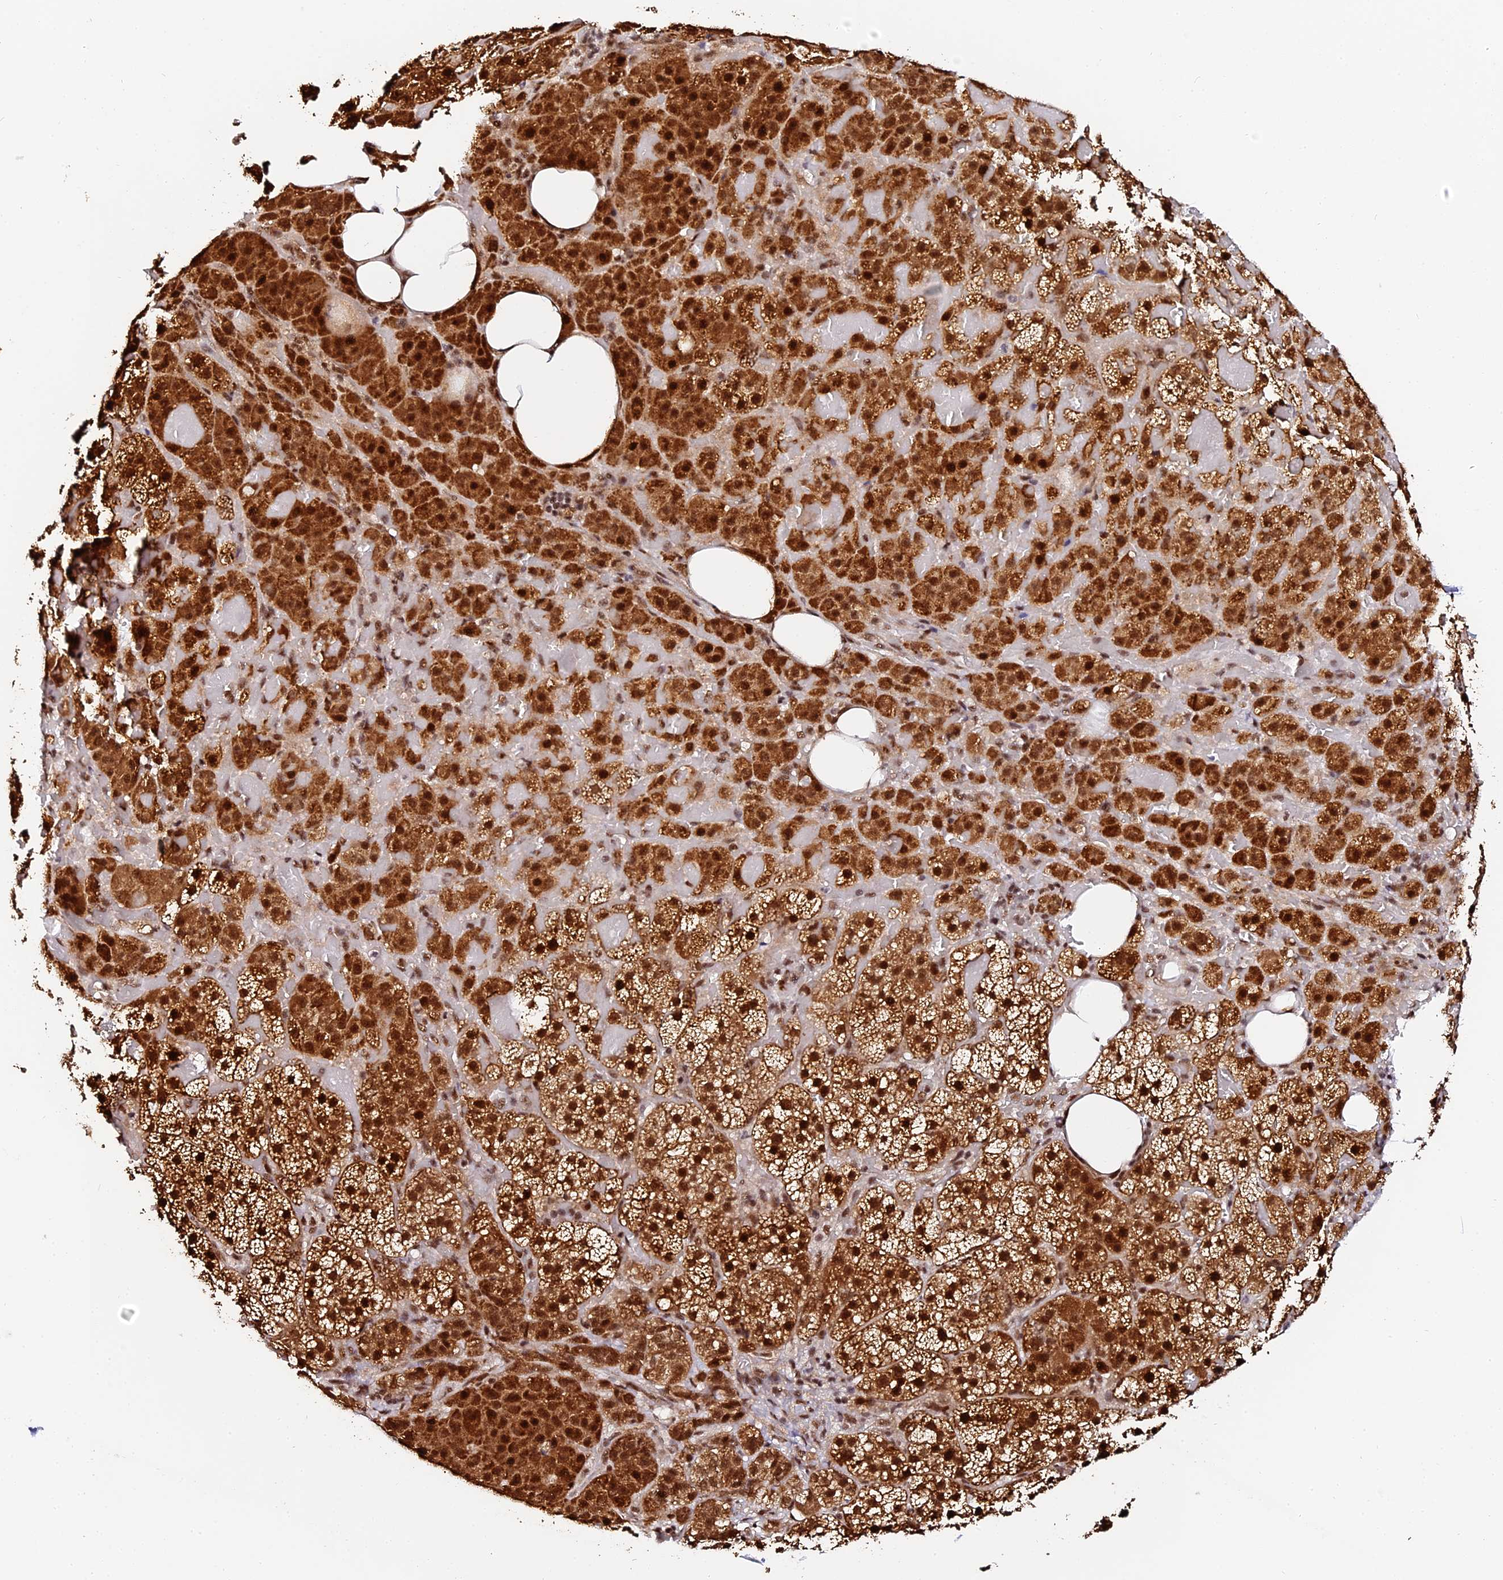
{"staining": {"intensity": "strong", "quantity": ">75%", "location": "cytoplasmic/membranous,nuclear"}, "tissue": "adrenal gland", "cell_type": "Glandular cells", "image_type": "normal", "snomed": [{"axis": "morphology", "description": "Normal tissue, NOS"}, {"axis": "topography", "description": "Adrenal gland"}], "caption": "Protein staining of benign adrenal gland shows strong cytoplasmic/membranous,nuclear positivity in approximately >75% of glandular cells. The staining was performed using DAB to visualize the protein expression in brown, while the nuclei were stained in blue with hematoxylin (Magnification: 20x).", "gene": "MCRS1", "patient": {"sex": "female", "age": 59}}